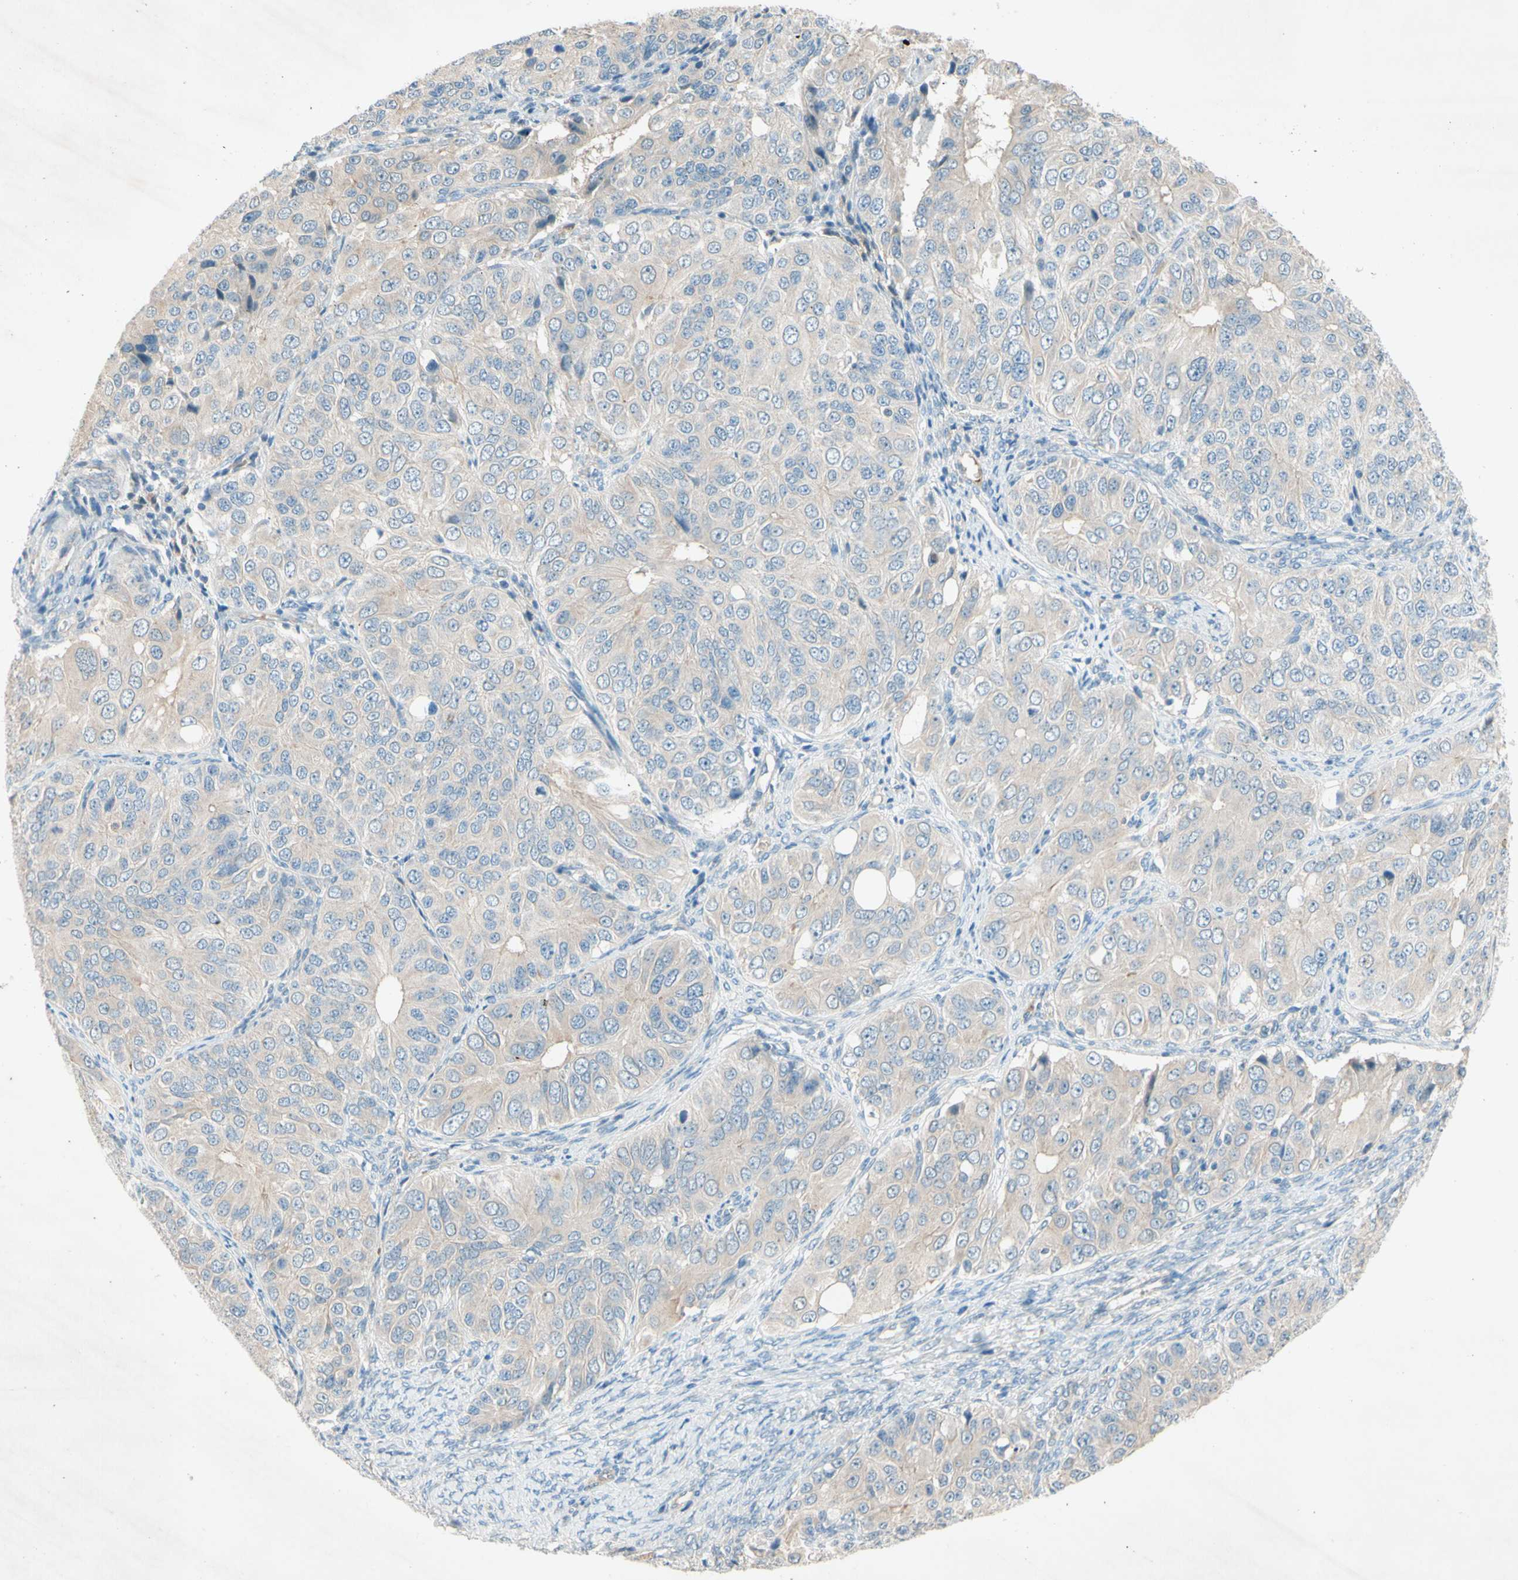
{"staining": {"intensity": "negative", "quantity": "none", "location": "none"}, "tissue": "ovarian cancer", "cell_type": "Tumor cells", "image_type": "cancer", "snomed": [{"axis": "morphology", "description": "Carcinoma, endometroid"}, {"axis": "topography", "description": "Ovary"}], "caption": "Tumor cells show no significant positivity in ovarian endometroid carcinoma.", "gene": "IL2", "patient": {"sex": "female", "age": 51}}